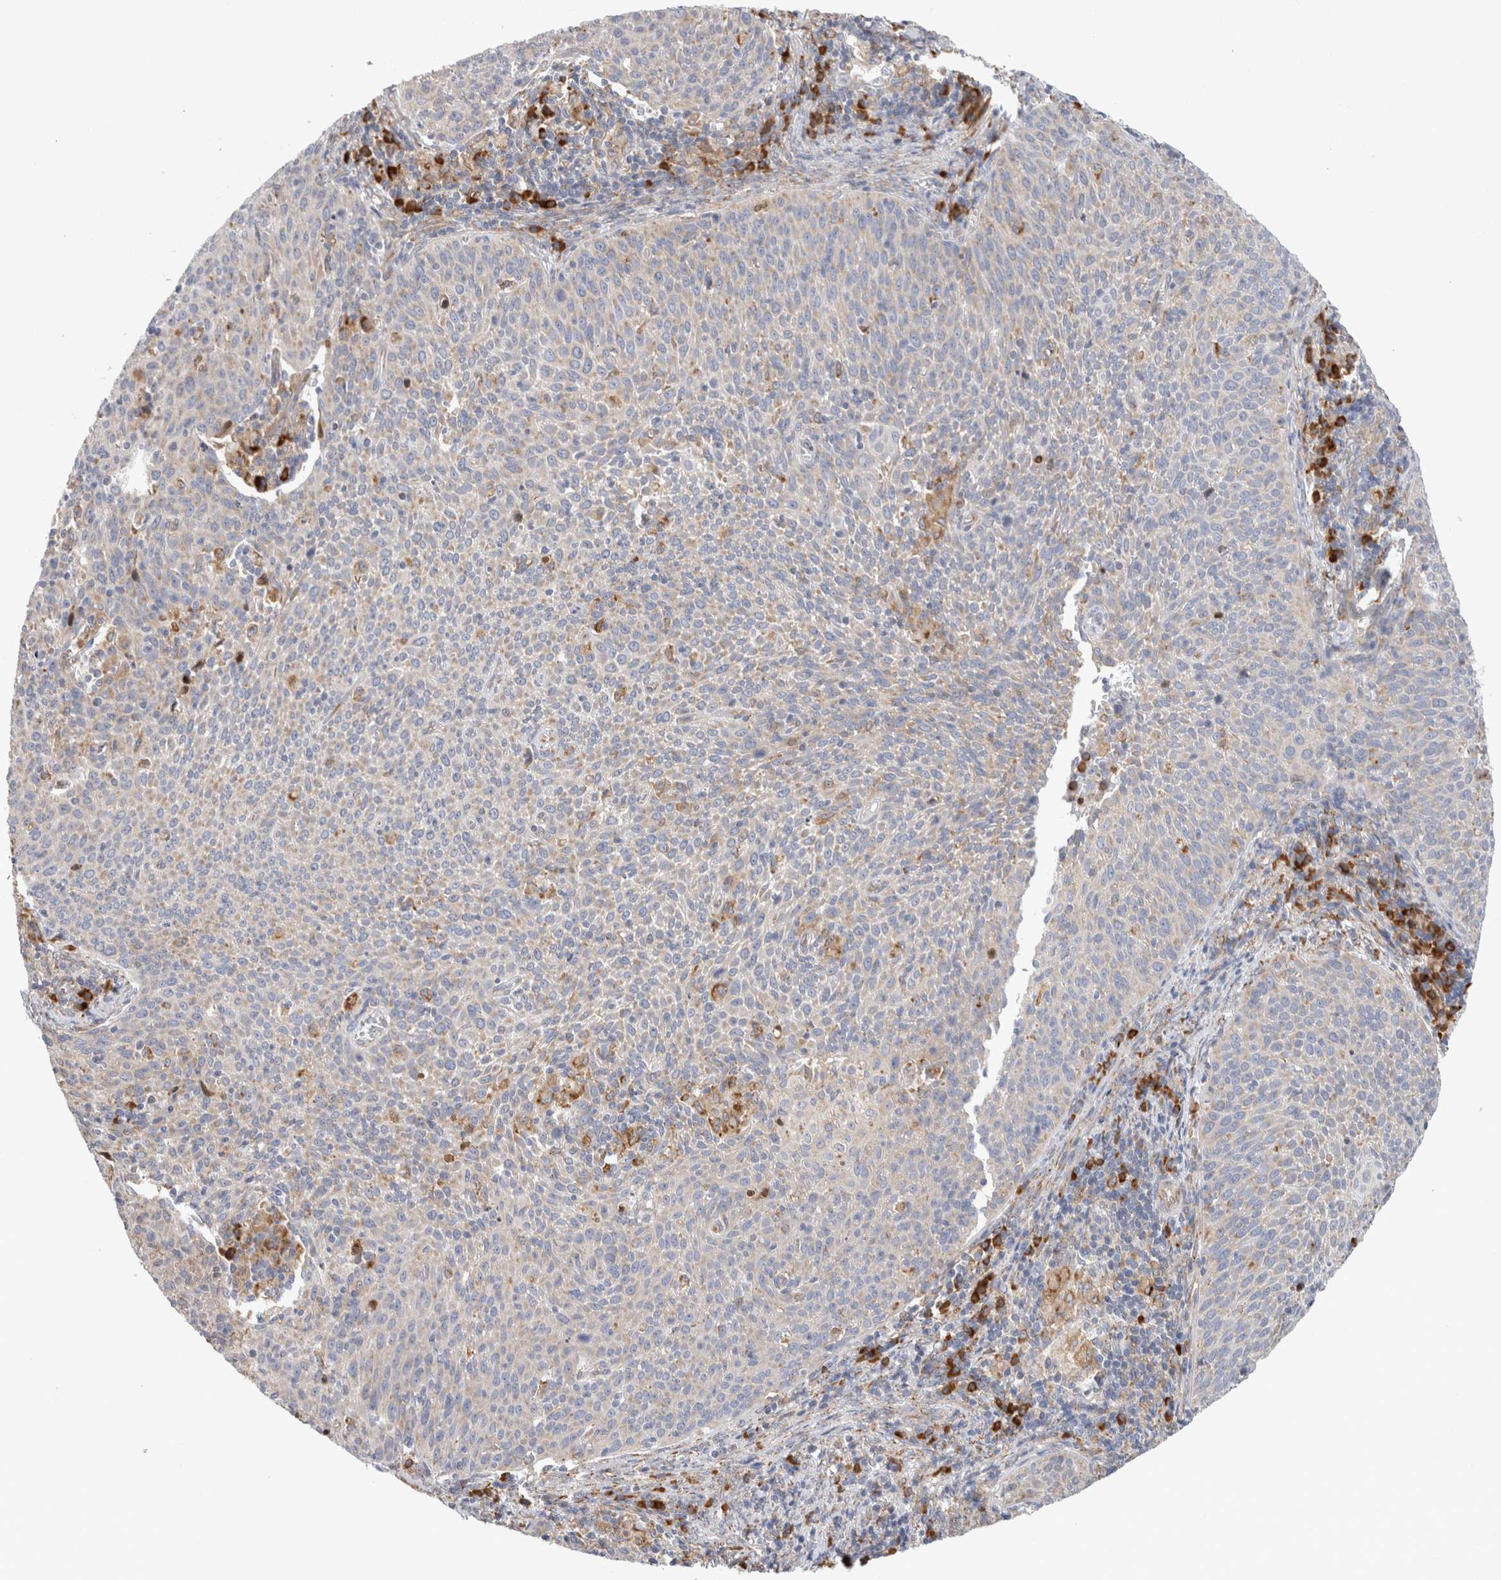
{"staining": {"intensity": "negative", "quantity": "none", "location": "none"}, "tissue": "cervical cancer", "cell_type": "Tumor cells", "image_type": "cancer", "snomed": [{"axis": "morphology", "description": "Squamous cell carcinoma, NOS"}, {"axis": "topography", "description": "Cervix"}], "caption": "The immunohistochemistry image has no significant positivity in tumor cells of cervical cancer tissue.", "gene": "RPN2", "patient": {"sex": "female", "age": 38}}